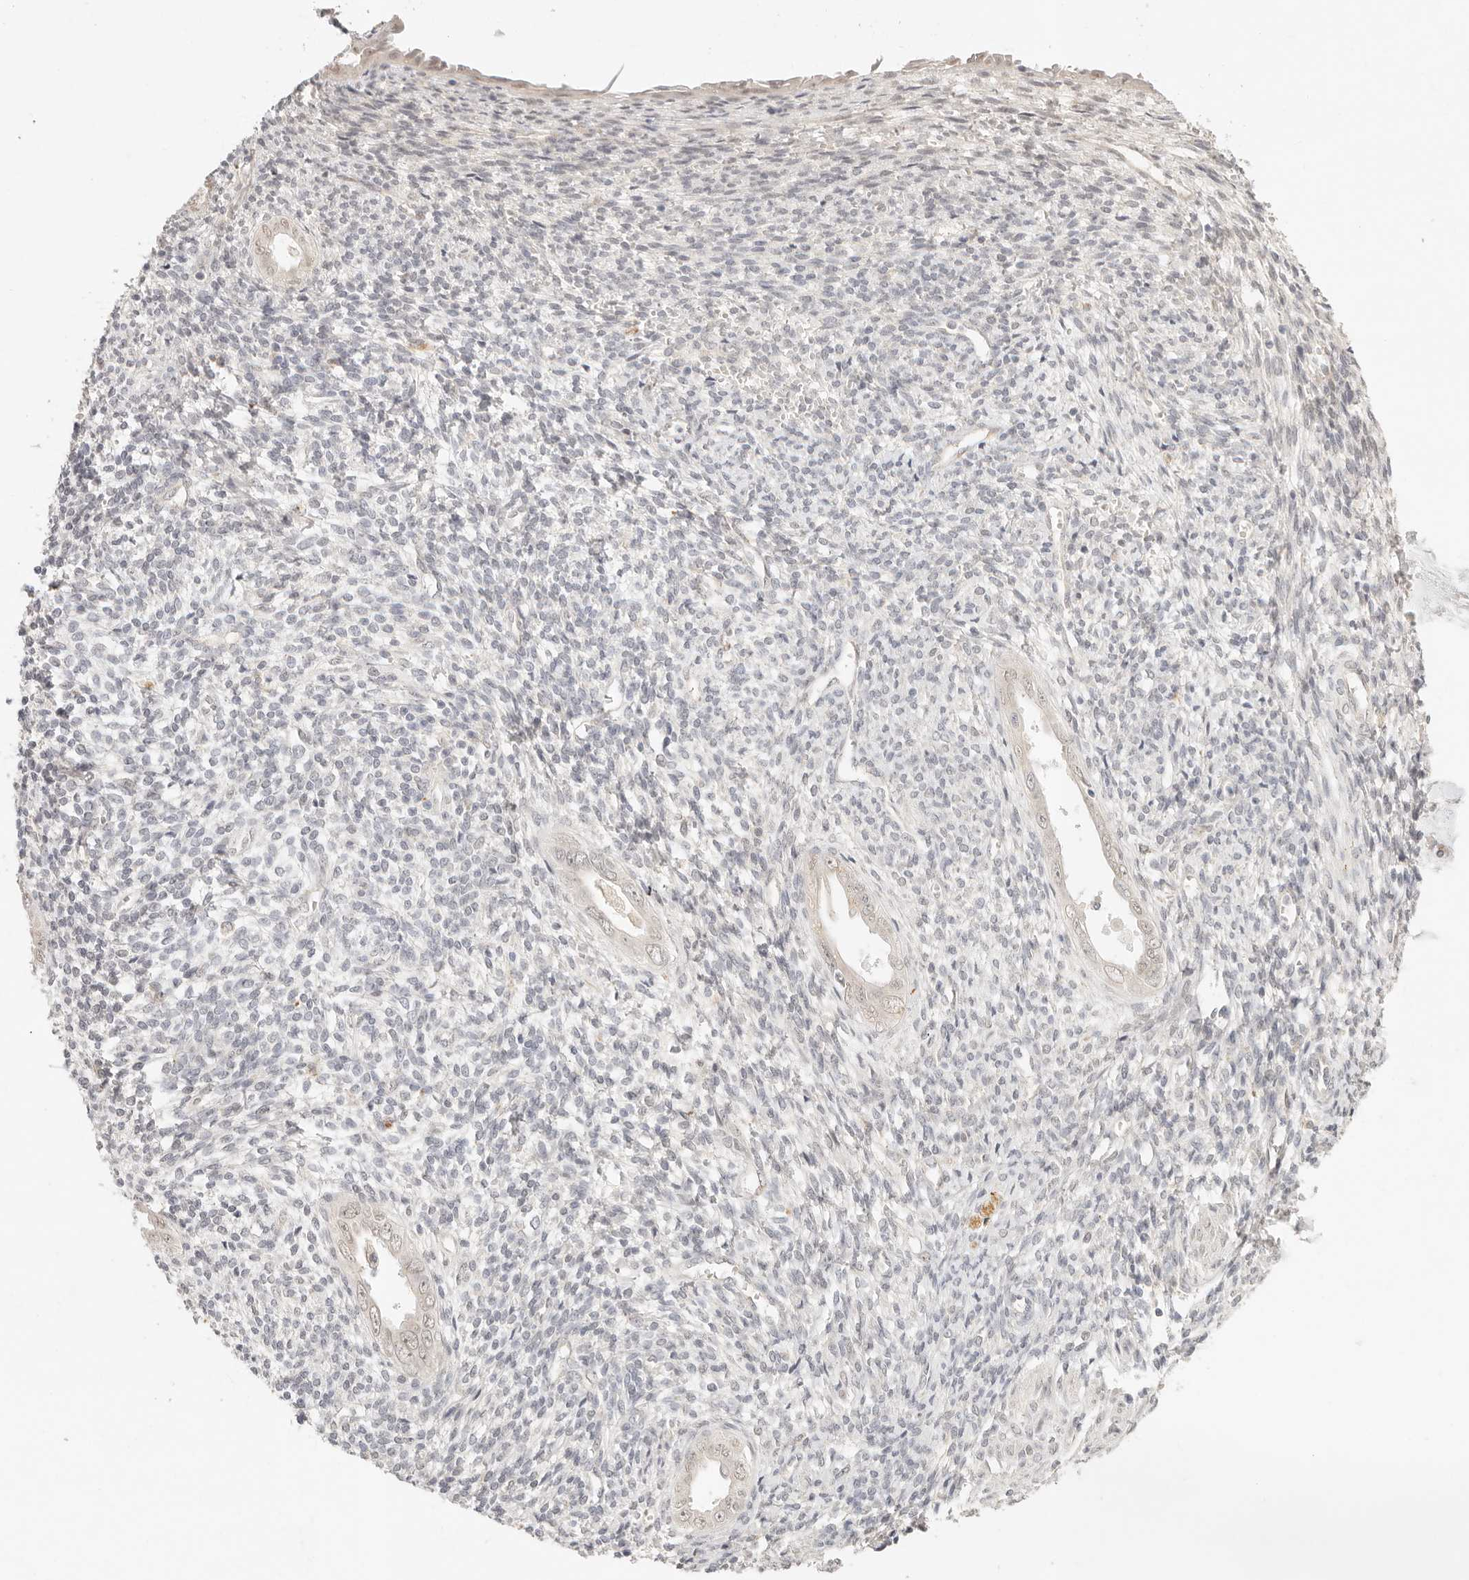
{"staining": {"intensity": "negative", "quantity": "none", "location": "none"}, "tissue": "endometrium", "cell_type": "Cells in endometrial stroma", "image_type": "normal", "snomed": [{"axis": "morphology", "description": "Normal tissue, NOS"}, {"axis": "topography", "description": "Endometrium"}], "caption": "There is no significant staining in cells in endometrial stroma of endometrium. Brightfield microscopy of immunohistochemistry (IHC) stained with DAB (3,3'-diaminobenzidine) (brown) and hematoxylin (blue), captured at high magnification.", "gene": "GPR156", "patient": {"sex": "female", "age": 66}}